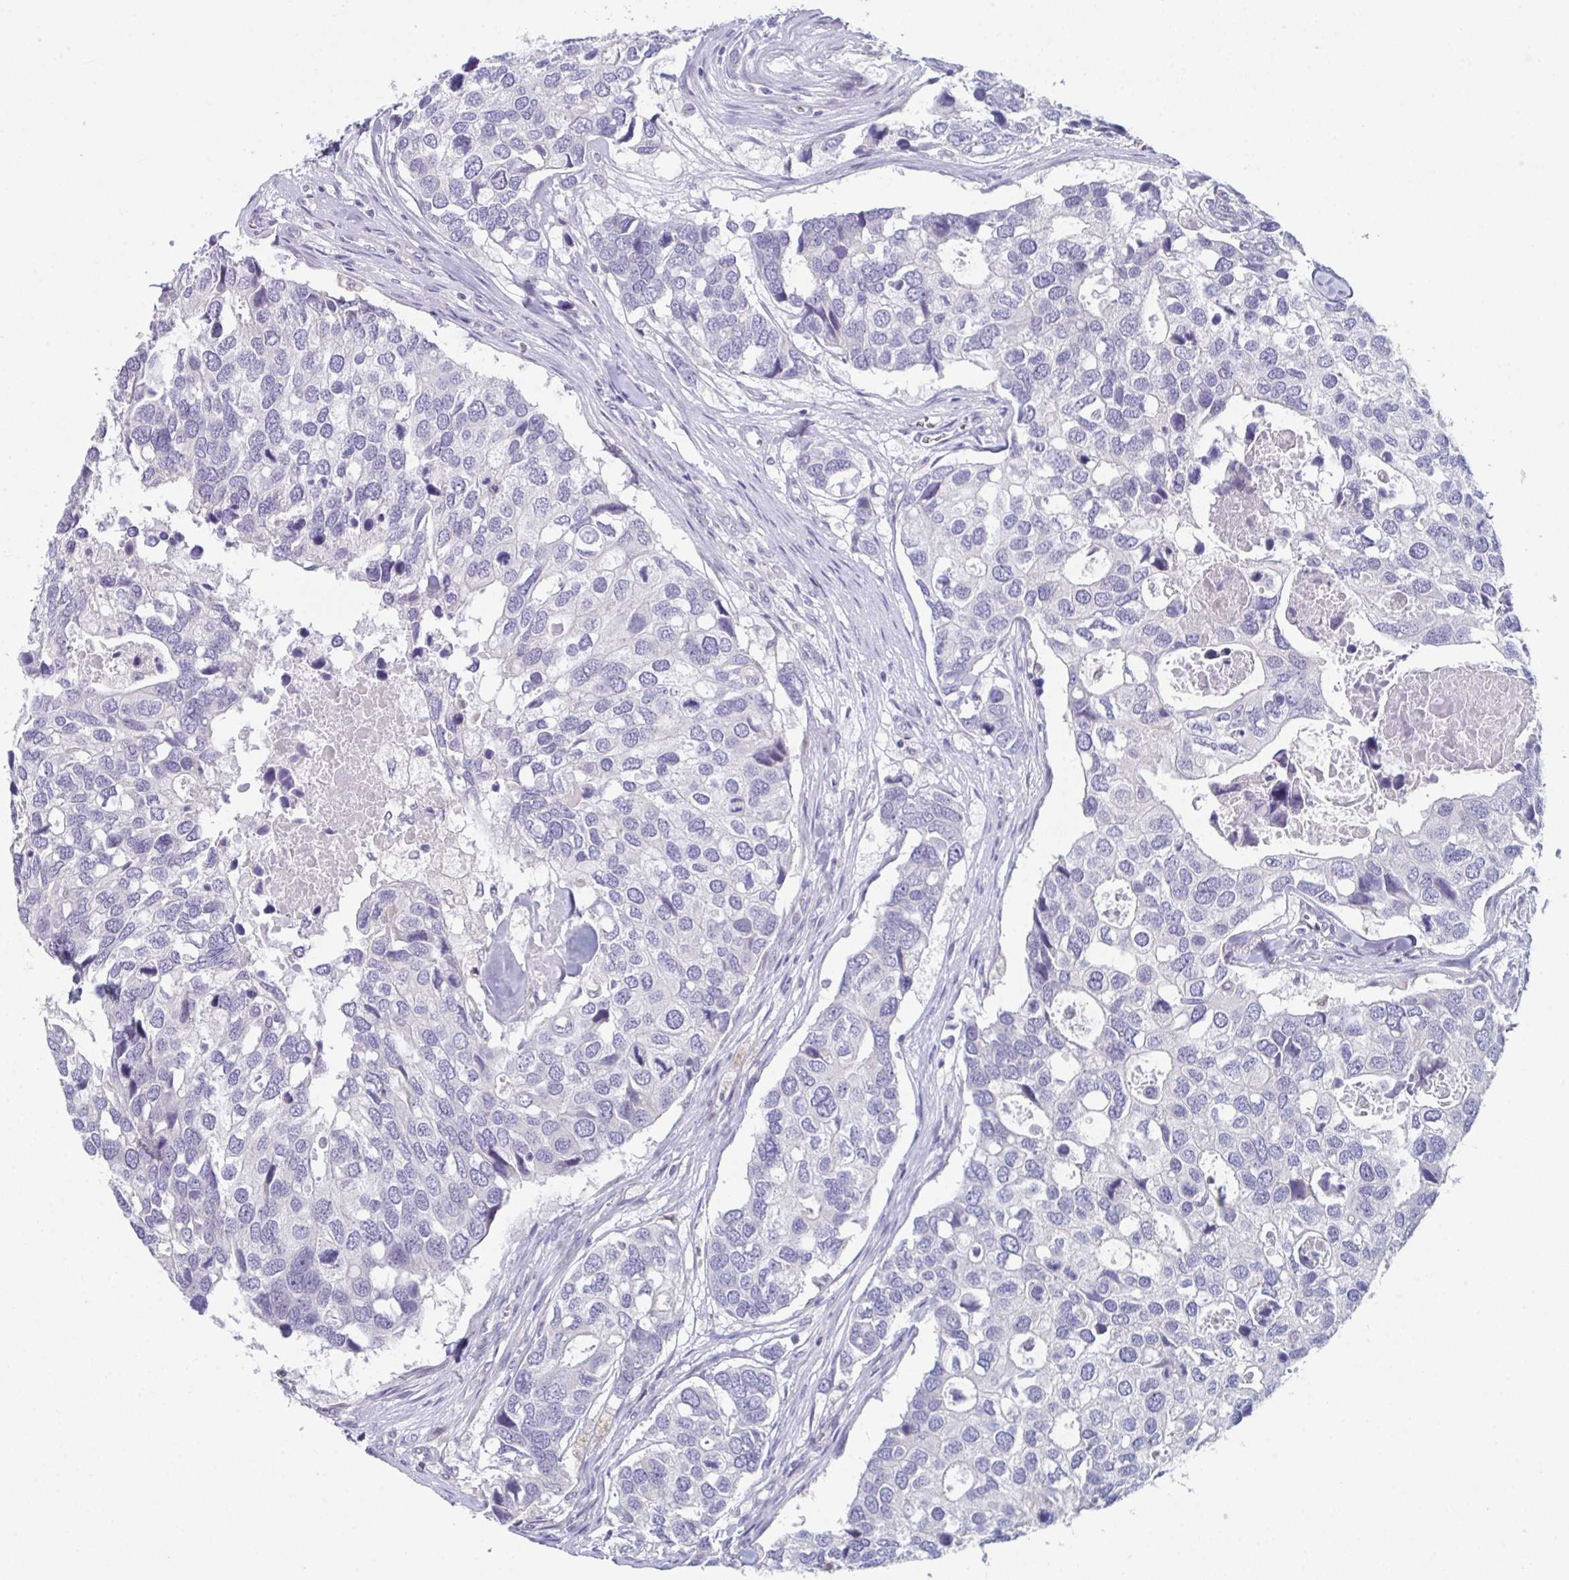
{"staining": {"intensity": "negative", "quantity": "none", "location": "none"}, "tissue": "breast cancer", "cell_type": "Tumor cells", "image_type": "cancer", "snomed": [{"axis": "morphology", "description": "Duct carcinoma"}, {"axis": "topography", "description": "Breast"}], "caption": "Tumor cells are negative for brown protein staining in intraductal carcinoma (breast). (Brightfield microscopy of DAB immunohistochemistry at high magnification).", "gene": "PTPRD", "patient": {"sex": "female", "age": 83}}